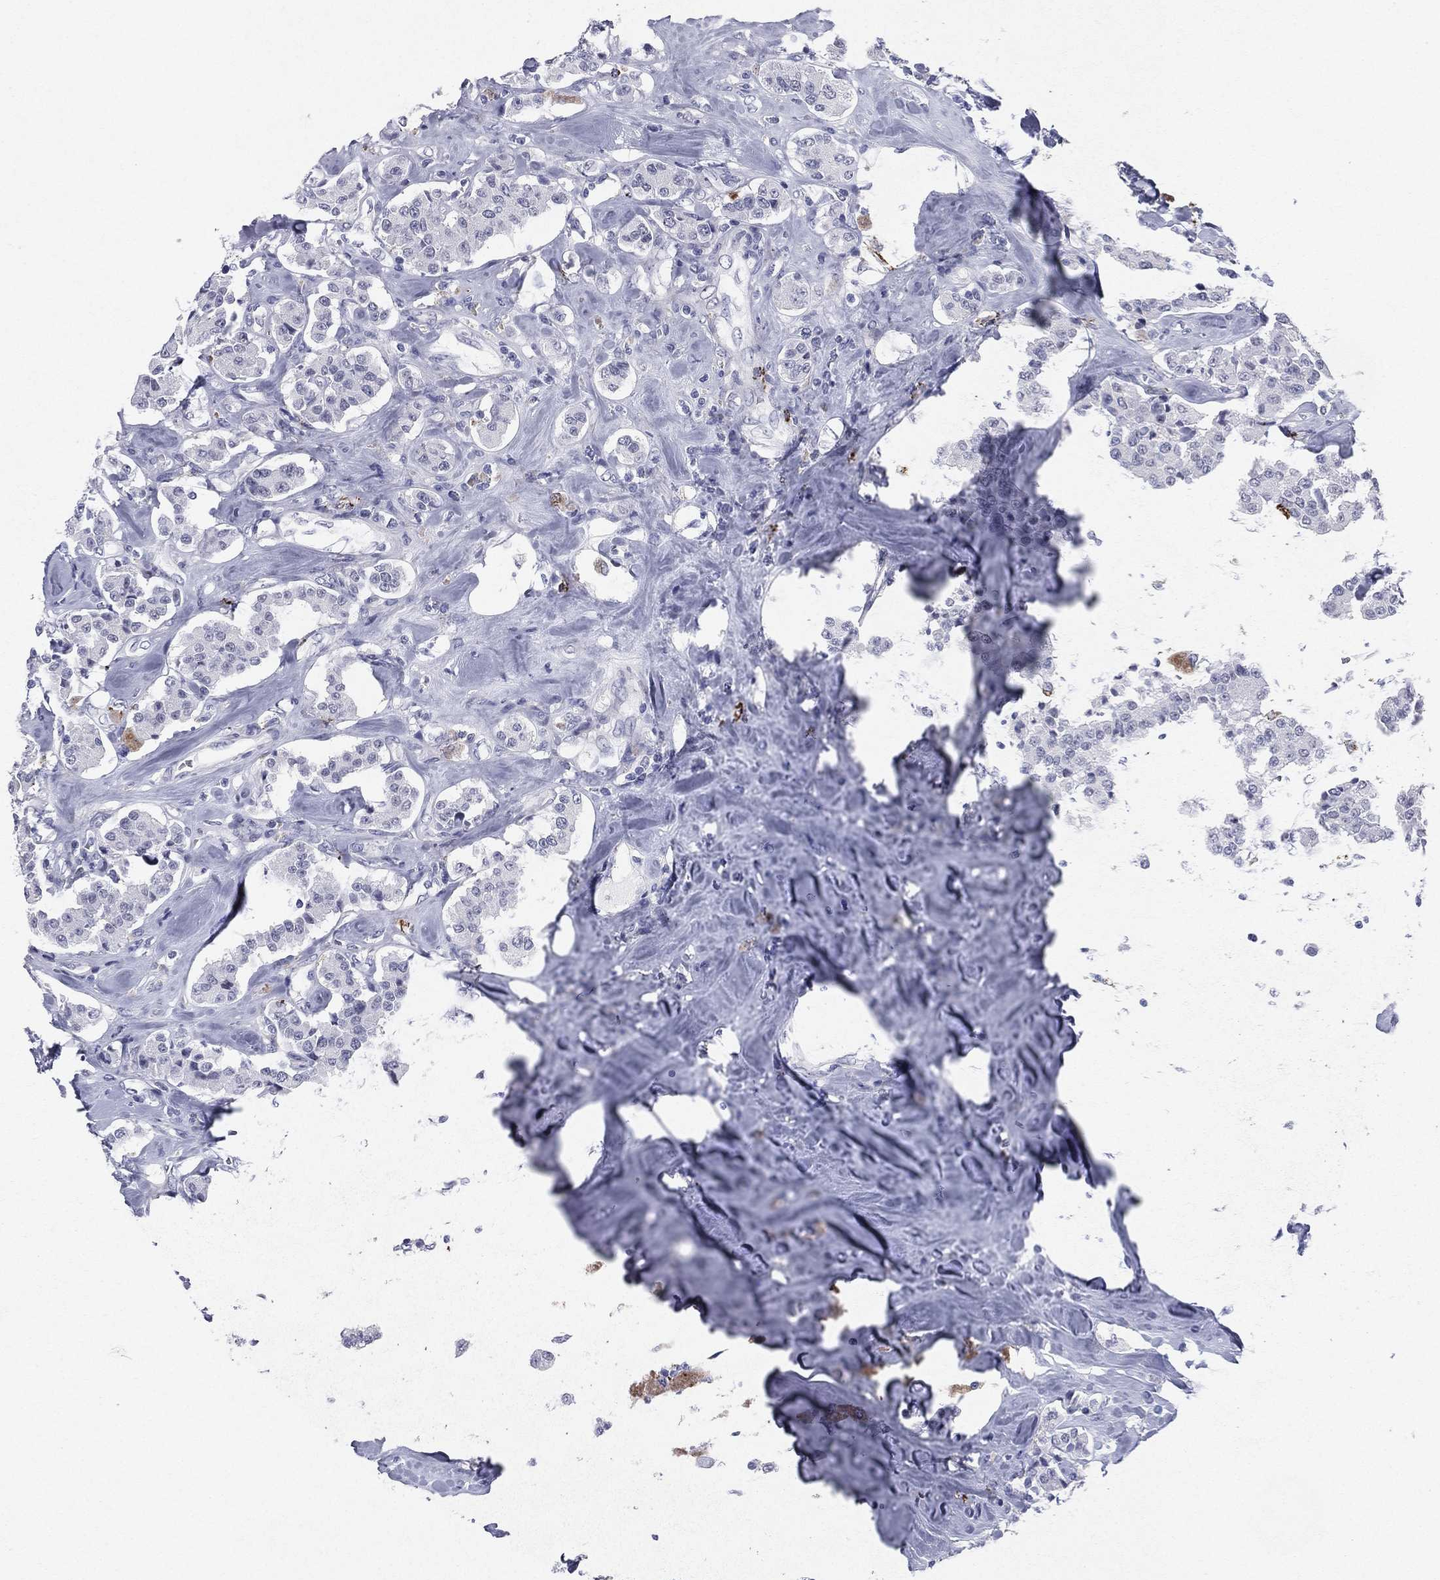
{"staining": {"intensity": "negative", "quantity": "none", "location": "none"}, "tissue": "carcinoid", "cell_type": "Tumor cells", "image_type": "cancer", "snomed": [{"axis": "morphology", "description": "Carcinoid, malignant, NOS"}, {"axis": "topography", "description": "Pancreas"}], "caption": "Human carcinoid (malignant) stained for a protein using immunohistochemistry (IHC) demonstrates no staining in tumor cells.", "gene": "HLA-DOA", "patient": {"sex": "male", "age": 41}}